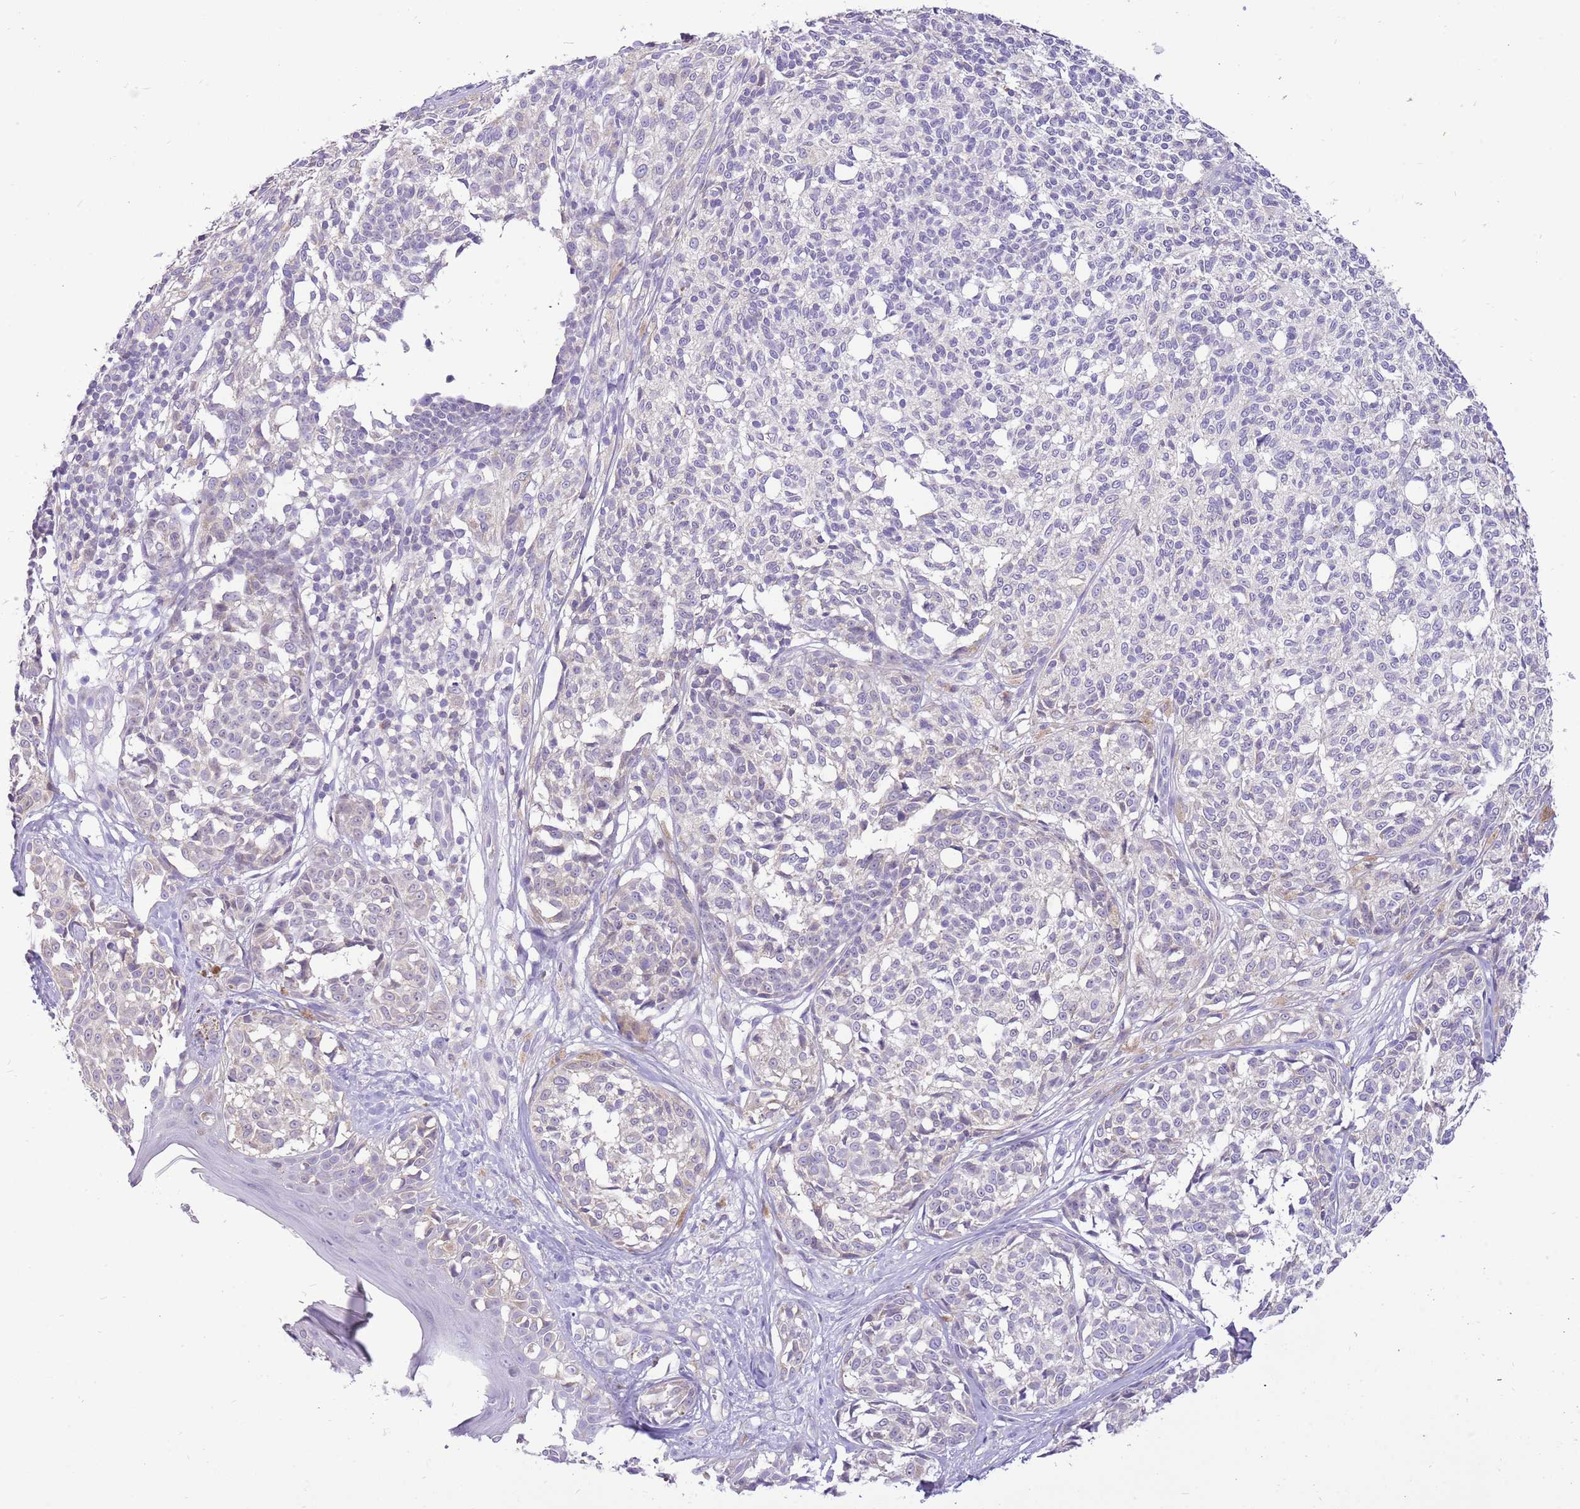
{"staining": {"intensity": "negative", "quantity": "none", "location": "none"}, "tissue": "melanoma", "cell_type": "Tumor cells", "image_type": "cancer", "snomed": [{"axis": "morphology", "description": "Malignant melanoma, NOS"}, {"axis": "topography", "description": "Skin of upper extremity"}], "caption": "Tumor cells show no significant staining in melanoma.", "gene": "GLCE", "patient": {"sex": "male", "age": 40}}